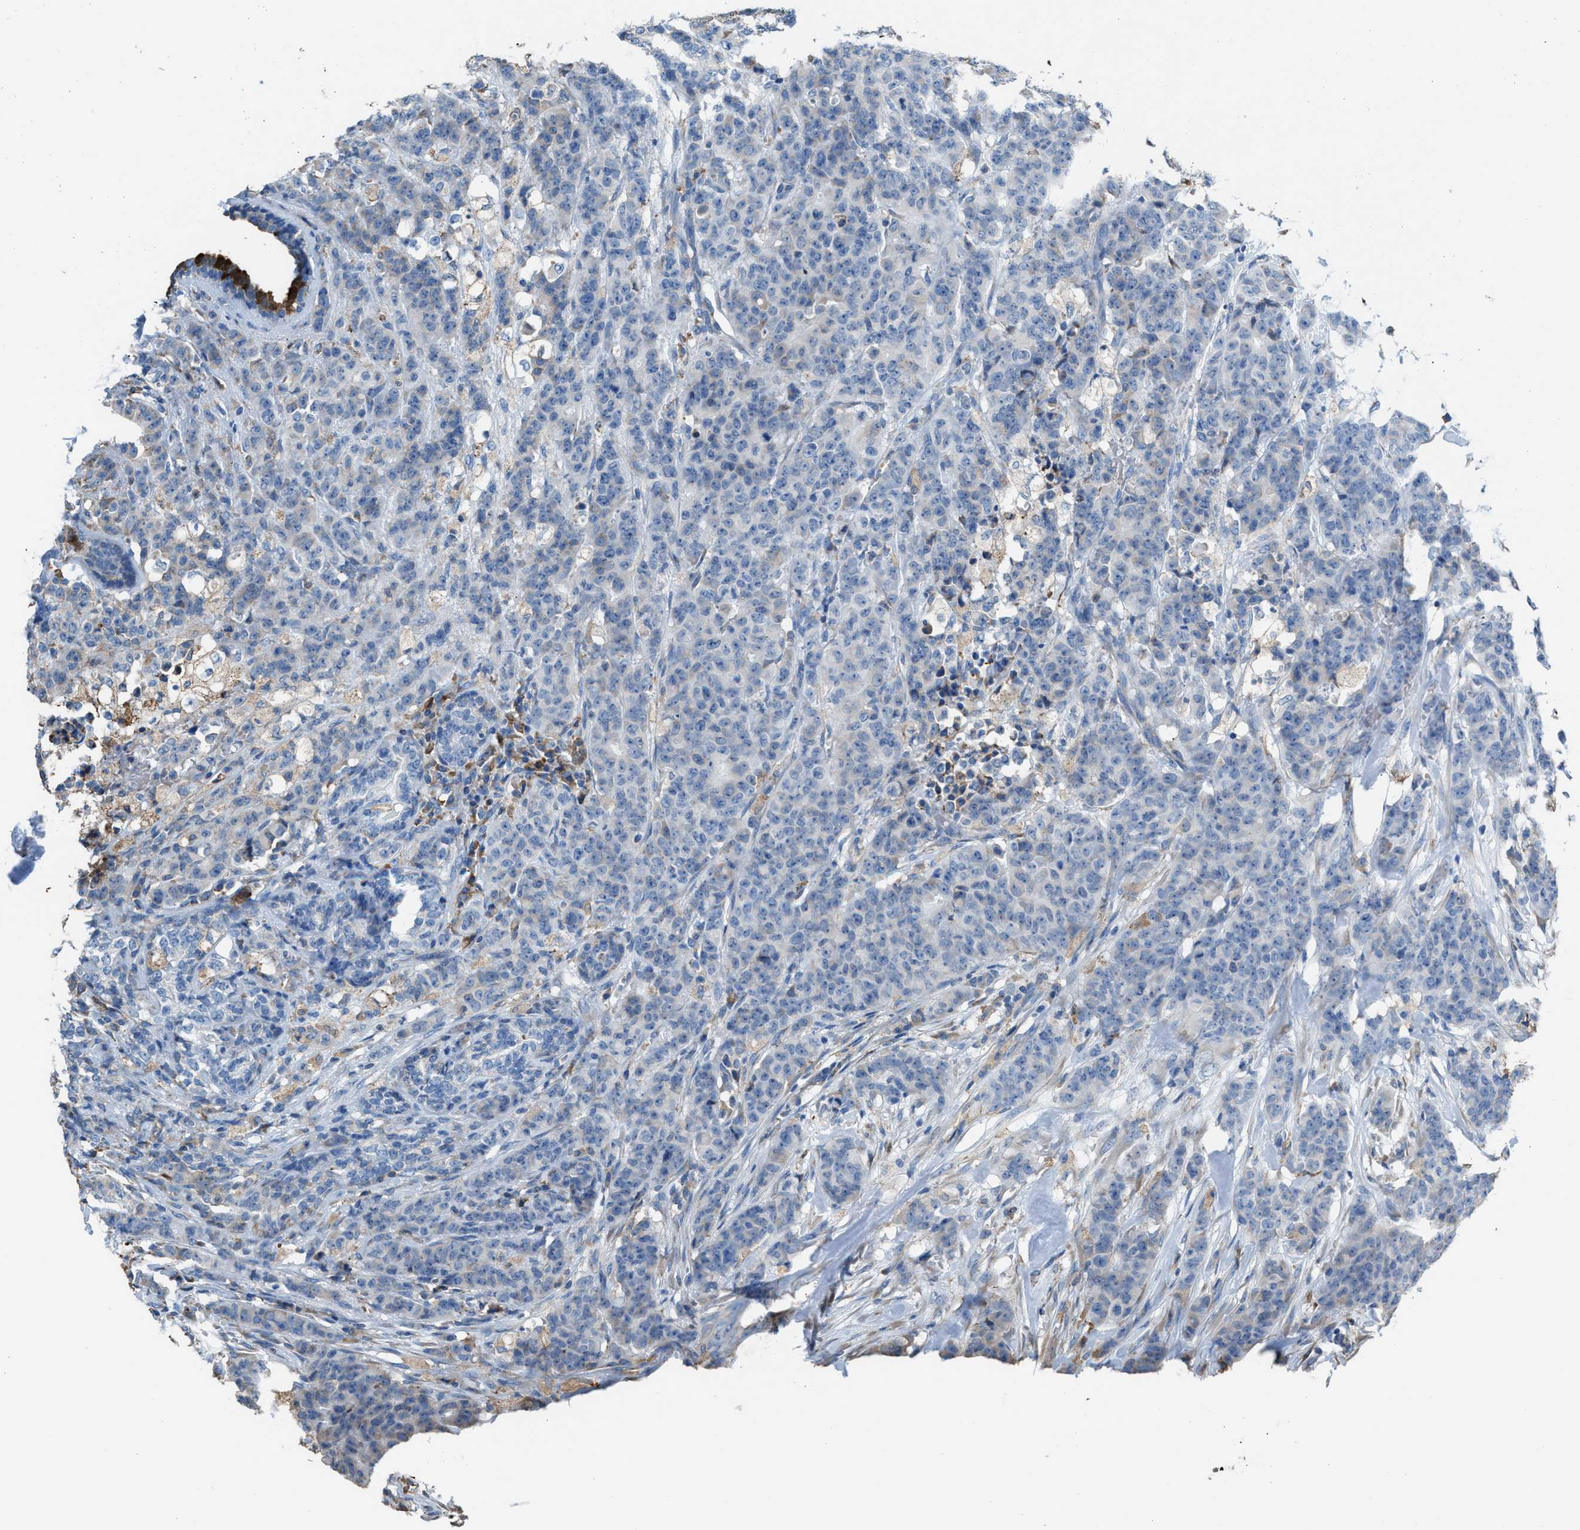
{"staining": {"intensity": "negative", "quantity": "none", "location": "none"}, "tissue": "breast cancer", "cell_type": "Tumor cells", "image_type": "cancer", "snomed": [{"axis": "morphology", "description": "Normal tissue, NOS"}, {"axis": "morphology", "description": "Duct carcinoma"}, {"axis": "topography", "description": "Breast"}], "caption": "Breast cancer (infiltrating ductal carcinoma) stained for a protein using IHC shows no staining tumor cells.", "gene": "CA3", "patient": {"sex": "female", "age": 40}}